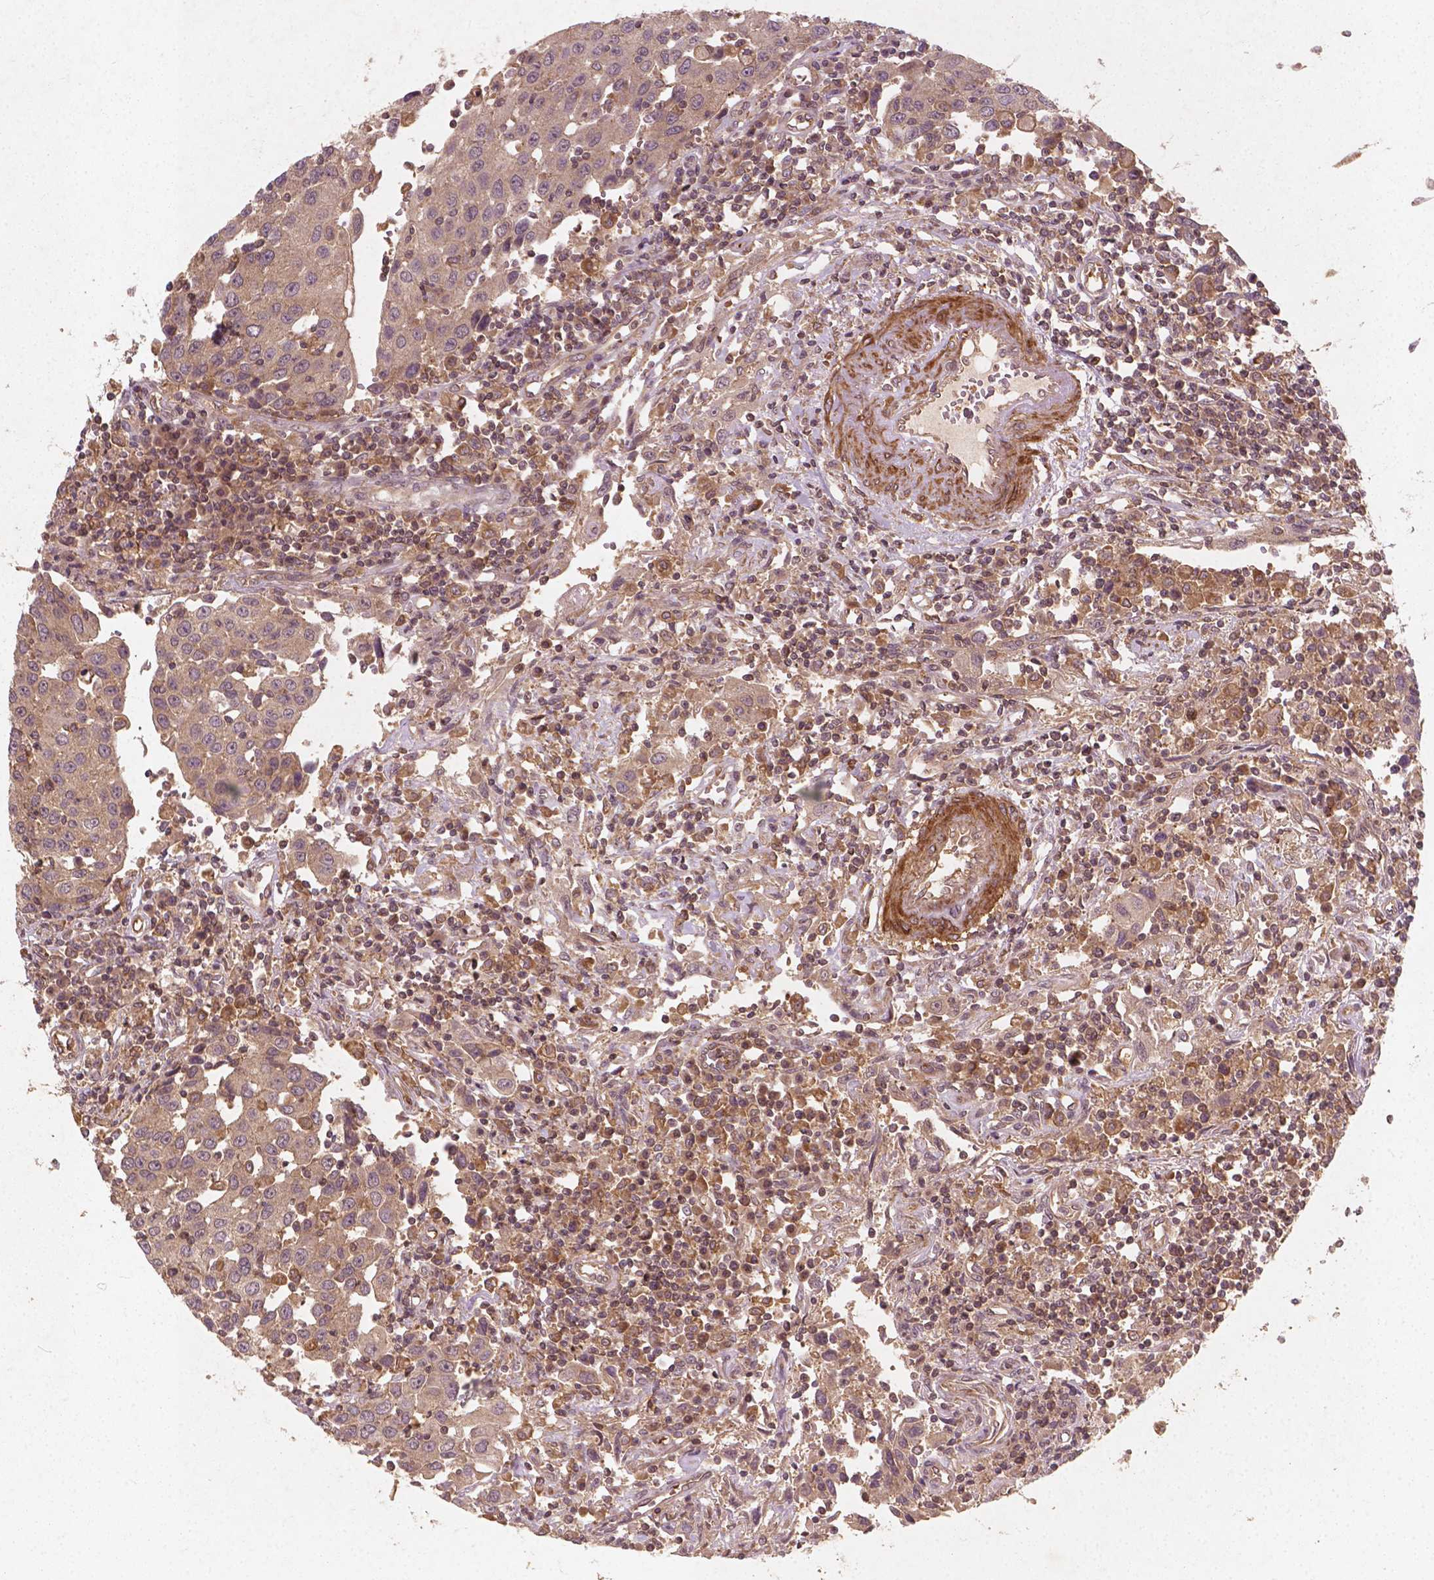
{"staining": {"intensity": "weak", "quantity": "25%-75%", "location": "cytoplasmic/membranous"}, "tissue": "urothelial cancer", "cell_type": "Tumor cells", "image_type": "cancer", "snomed": [{"axis": "morphology", "description": "Urothelial carcinoma, High grade"}, {"axis": "topography", "description": "Urinary bladder"}], "caption": "Immunohistochemical staining of urothelial cancer demonstrates low levels of weak cytoplasmic/membranous protein expression in about 25%-75% of tumor cells.", "gene": "CYFIP2", "patient": {"sex": "female", "age": 85}}